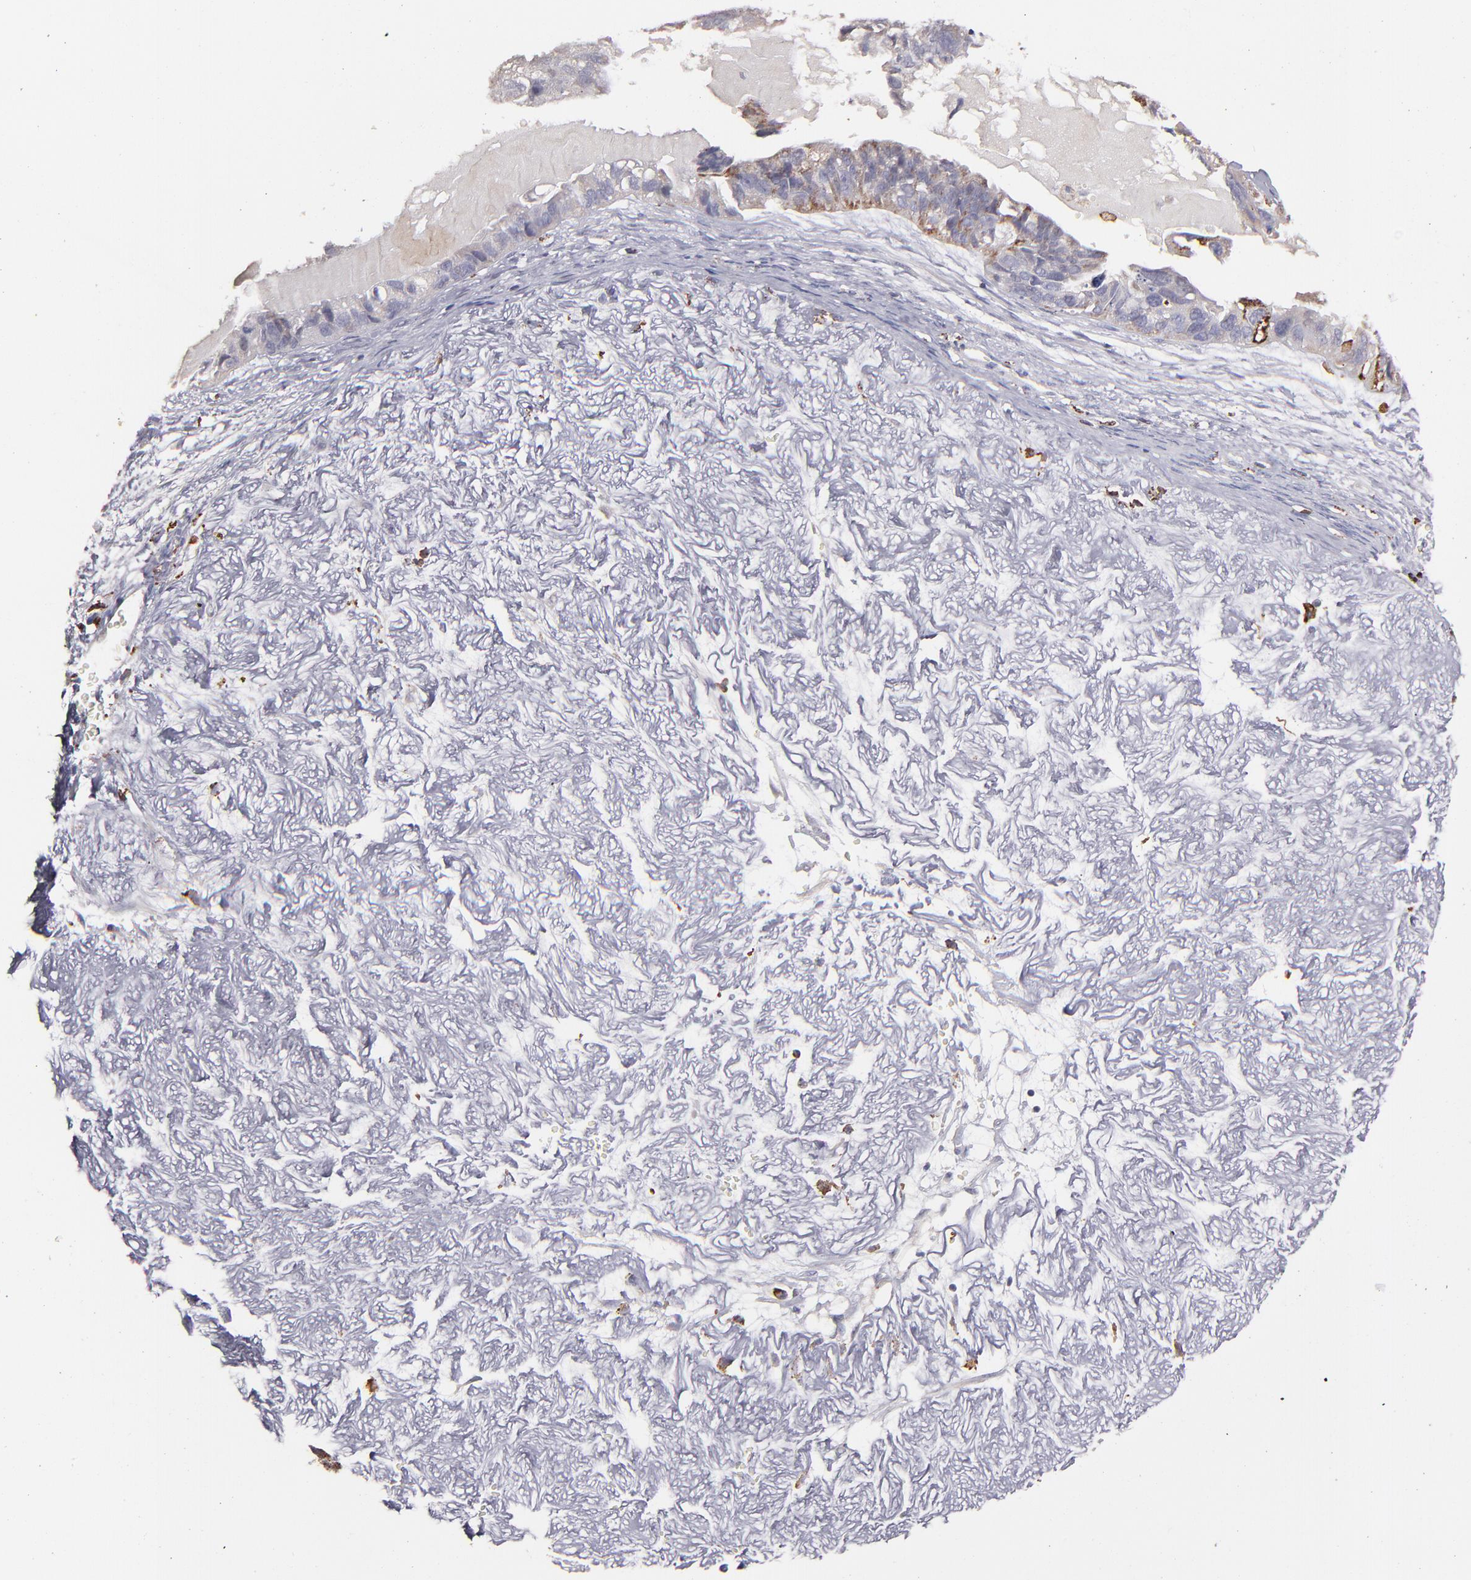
{"staining": {"intensity": "moderate", "quantity": "<25%", "location": "cytoplasmic/membranous"}, "tissue": "ovarian cancer", "cell_type": "Tumor cells", "image_type": "cancer", "snomed": [{"axis": "morphology", "description": "Carcinoma, endometroid"}, {"axis": "topography", "description": "Ovary"}], "caption": "High-magnification brightfield microscopy of ovarian cancer (endometroid carcinoma) stained with DAB (brown) and counterstained with hematoxylin (blue). tumor cells exhibit moderate cytoplasmic/membranous expression is present in approximately<25% of cells. (Brightfield microscopy of DAB IHC at high magnification).", "gene": "GLDC", "patient": {"sex": "female", "age": 85}}